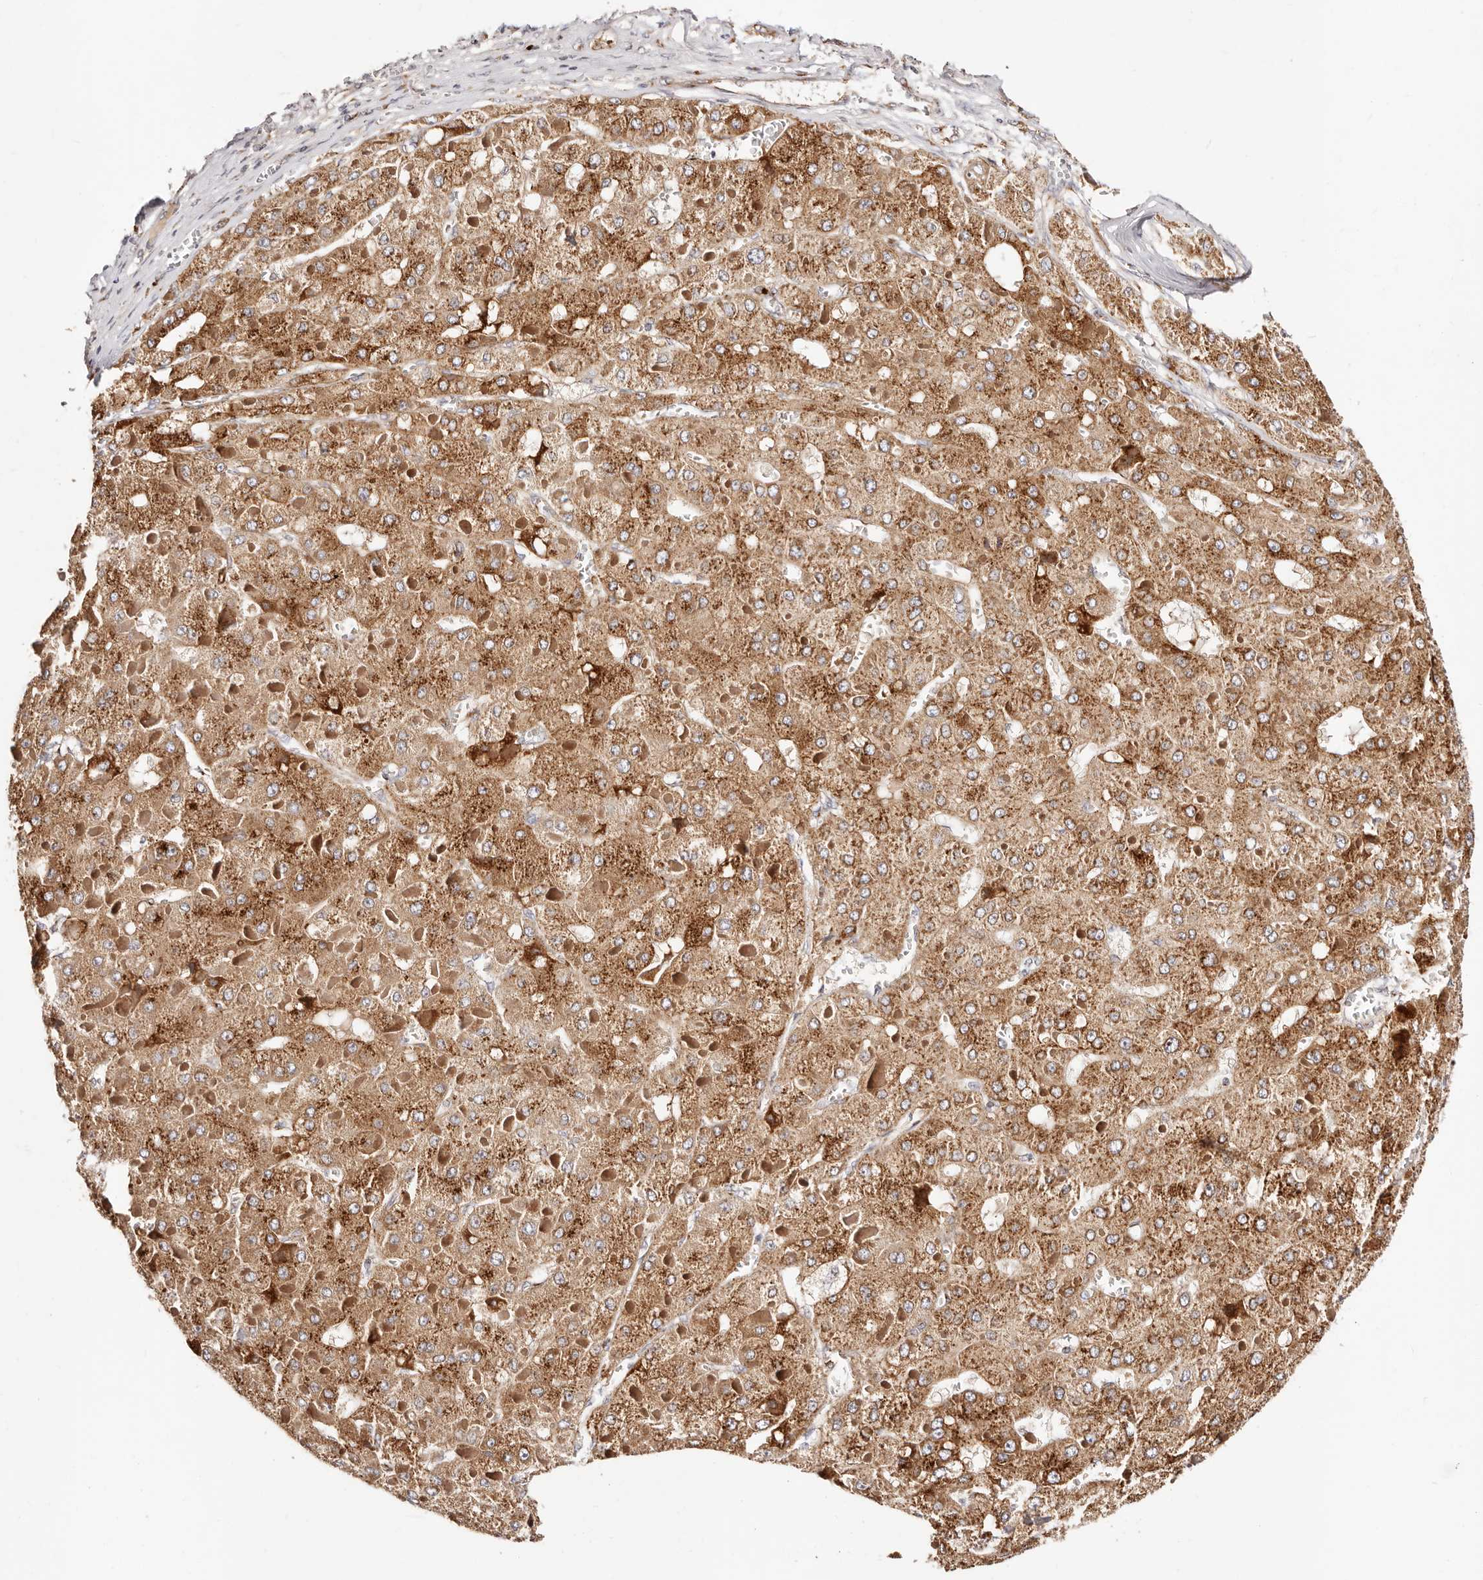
{"staining": {"intensity": "moderate", "quantity": ">75%", "location": "cytoplasmic/membranous"}, "tissue": "liver cancer", "cell_type": "Tumor cells", "image_type": "cancer", "snomed": [{"axis": "morphology", "description": "Carcinoma, Hepatocellular, NOS"}, {"axis": "topography", "description": "Liver"}], "caption": "DAB immunohistochemical staining of human hepatocellular carcinoma (liver) demonstrates moderate cytoplasmic/membranous protein staining in approximately >75% of tumor cells.", "gene": "MAPK6", "patient": {"sex": "female", "age": 73}}